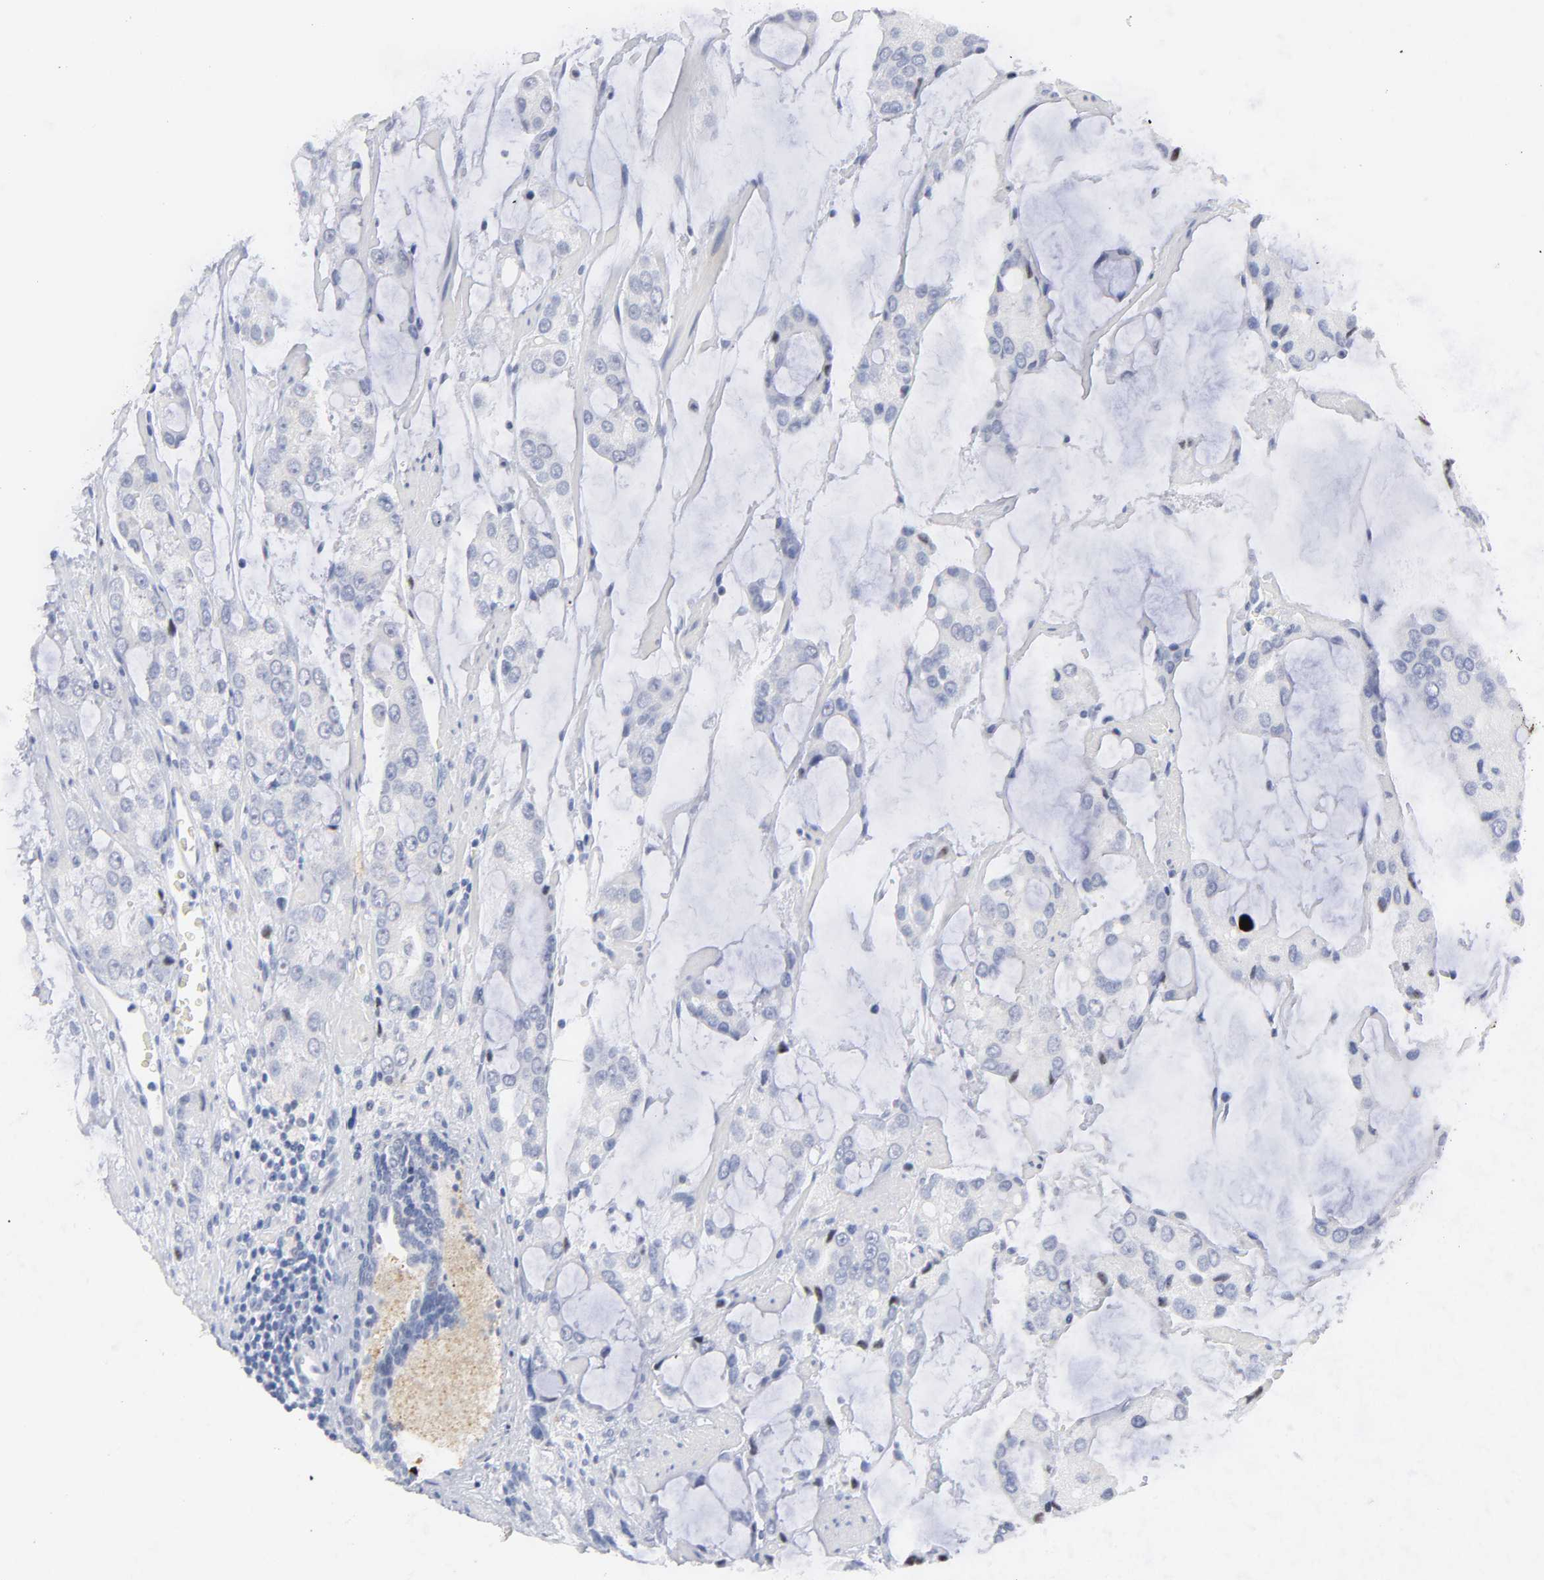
{"staining": {"intensity": "strong", "quantity": "<25%", "location": "cytoplasmic/membranous"}, "tissue": "prostate cancer", "cell_type": "Tumor cells", "image_type": "cancer", "snomed": [{"axis": "morphology", "description": "Adenocarcinoma, High grade"}, {"axis": "topography", "description": "Prostate"}], "caption": "Adenocarcinoma (high-grade) (prostate) stained with DAB IHC demonstrates medium levels of strong cytoplasmic/membranous positivity in about <25% of tumor cells.", "gene": "KHNYN", "patient": {"sex": "male", "age": 67}}